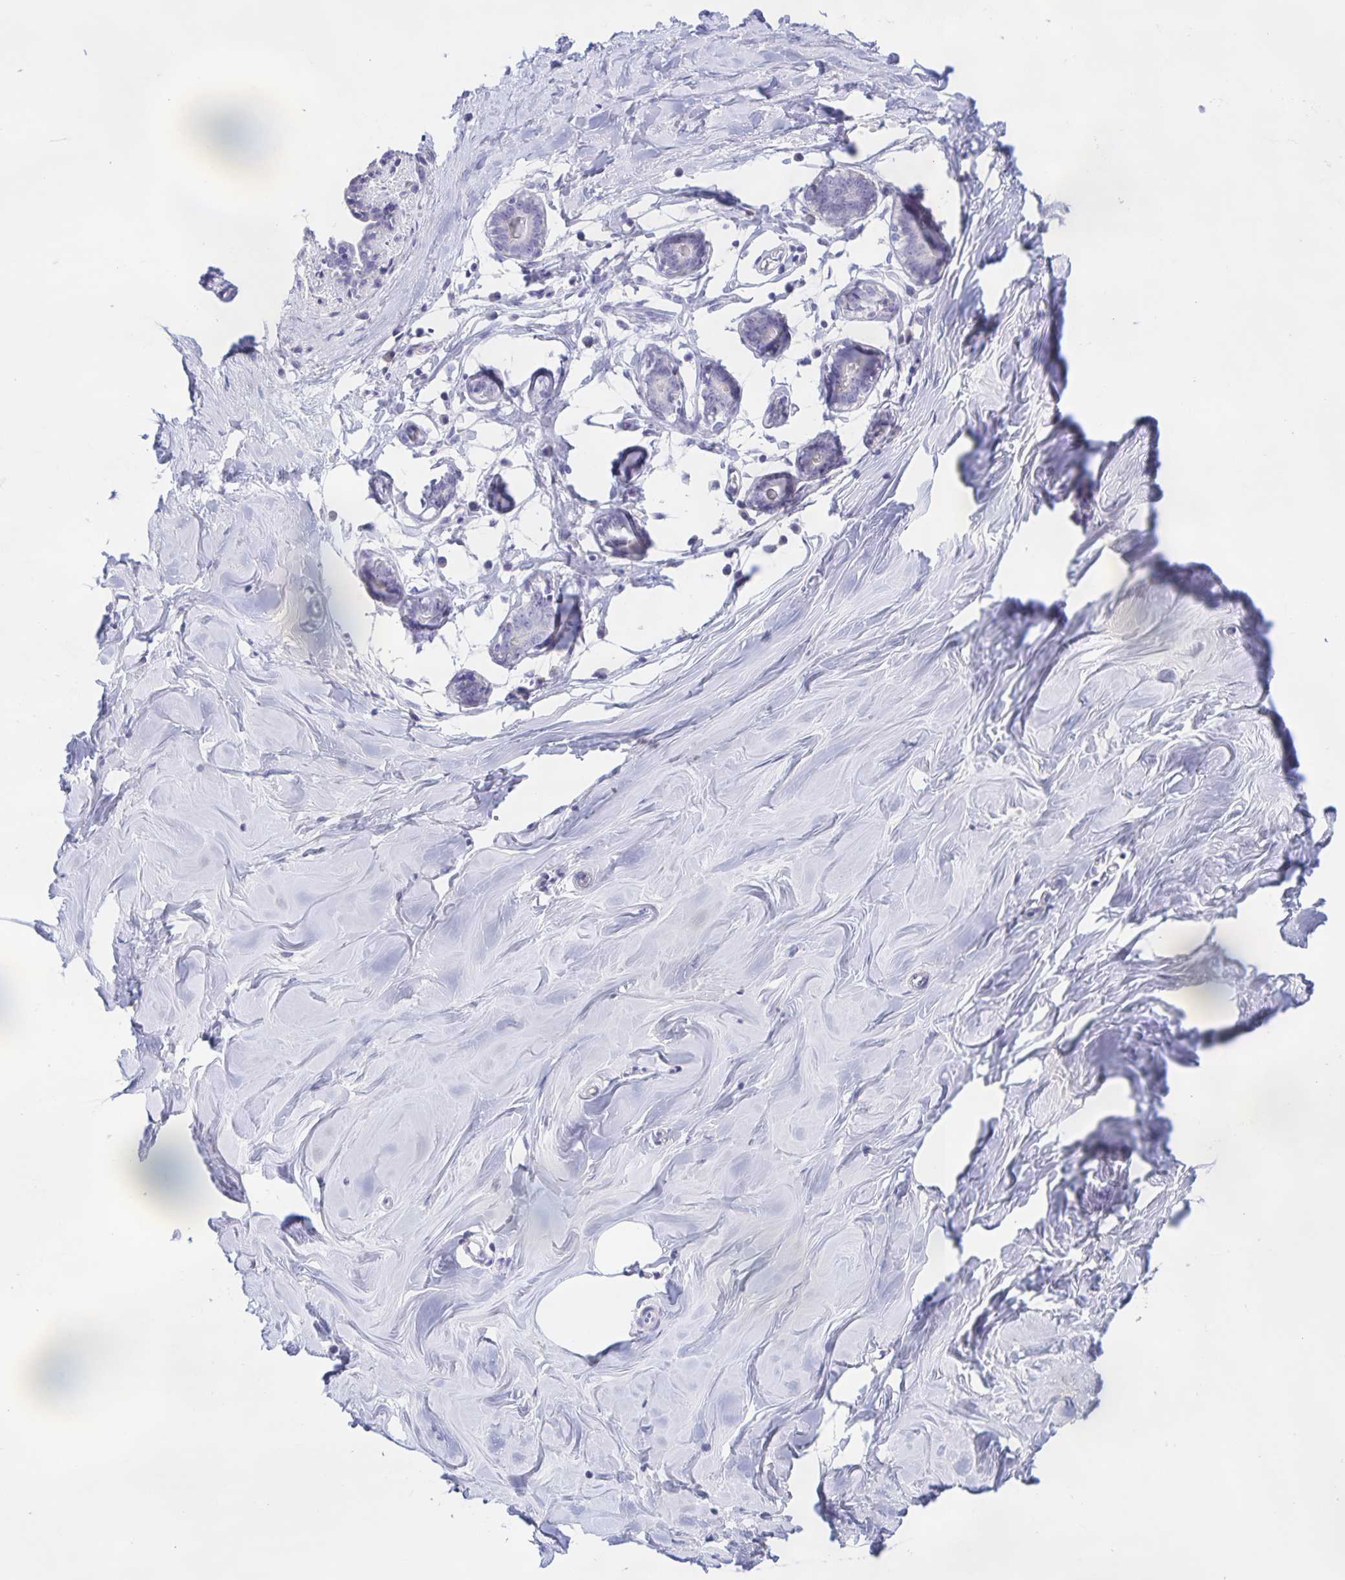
{"staining": {"intensity": "negative", "quantity": "none", "location": "none"}, "tissue": "breast", "cell_type": "Adipocytes", "image_type": "normal", "snomed": [{"axis": "morphology", "description": "Normal tissue, NOS"}, {"axis": "topography", "description": "Breast"}], "caption": "Immunohistochemistry image of normal breast: human breast stained with DAB displays no significant protein expression in adipocytes. The staining is performed using DAB brown chromogen with nuclei counter-stained in using hematoxylin.", "gene": "DMGDH", "patient": {"sex": "female", "age": 27}}